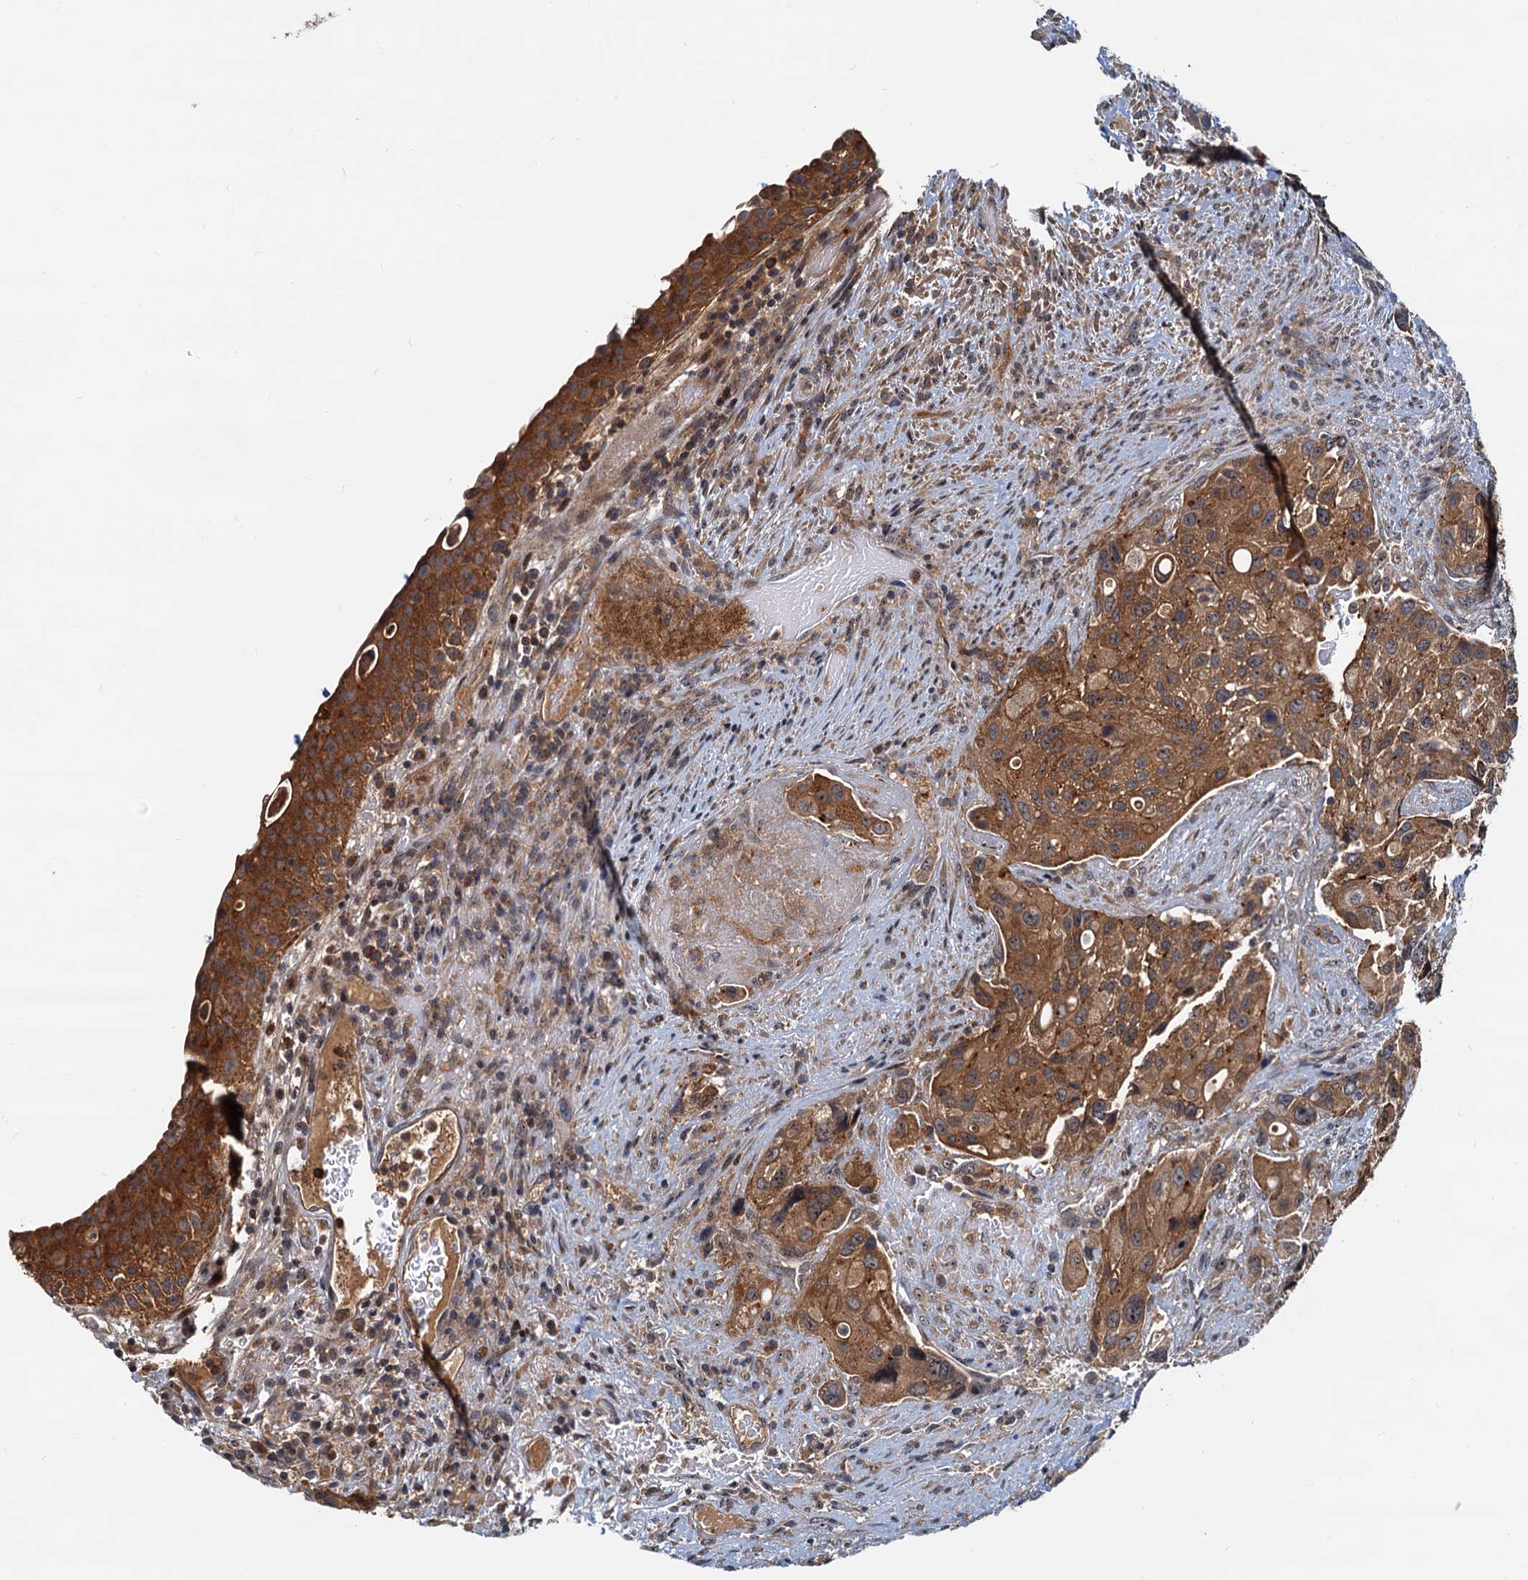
{"staining": {"intensity": "moderate", "quantity": ">75%", "location": "cytoplasmic/membranous"}, "tissue": "urothelial cancer", "cell_type": "Tumor cells", "image_type": "cancer", "snomed": [{"axis": "morphology", "description": "Normal tissue, NOS"}, {"axis": "morphology", "description": "Urothelial carcinoma, High grade"}, {"axis": "topography", "description": "Vascular tissue"}, {"axis": "topography", "description": "Urinary bladder"}], "caption": "Protein staining of urothelial cancer tissue displays moderate cytoplasmic/membranous expression in about >75% of tumor cells.", "gene": "TOLLIP", "patient": {"sex": "female", "age": 56}}